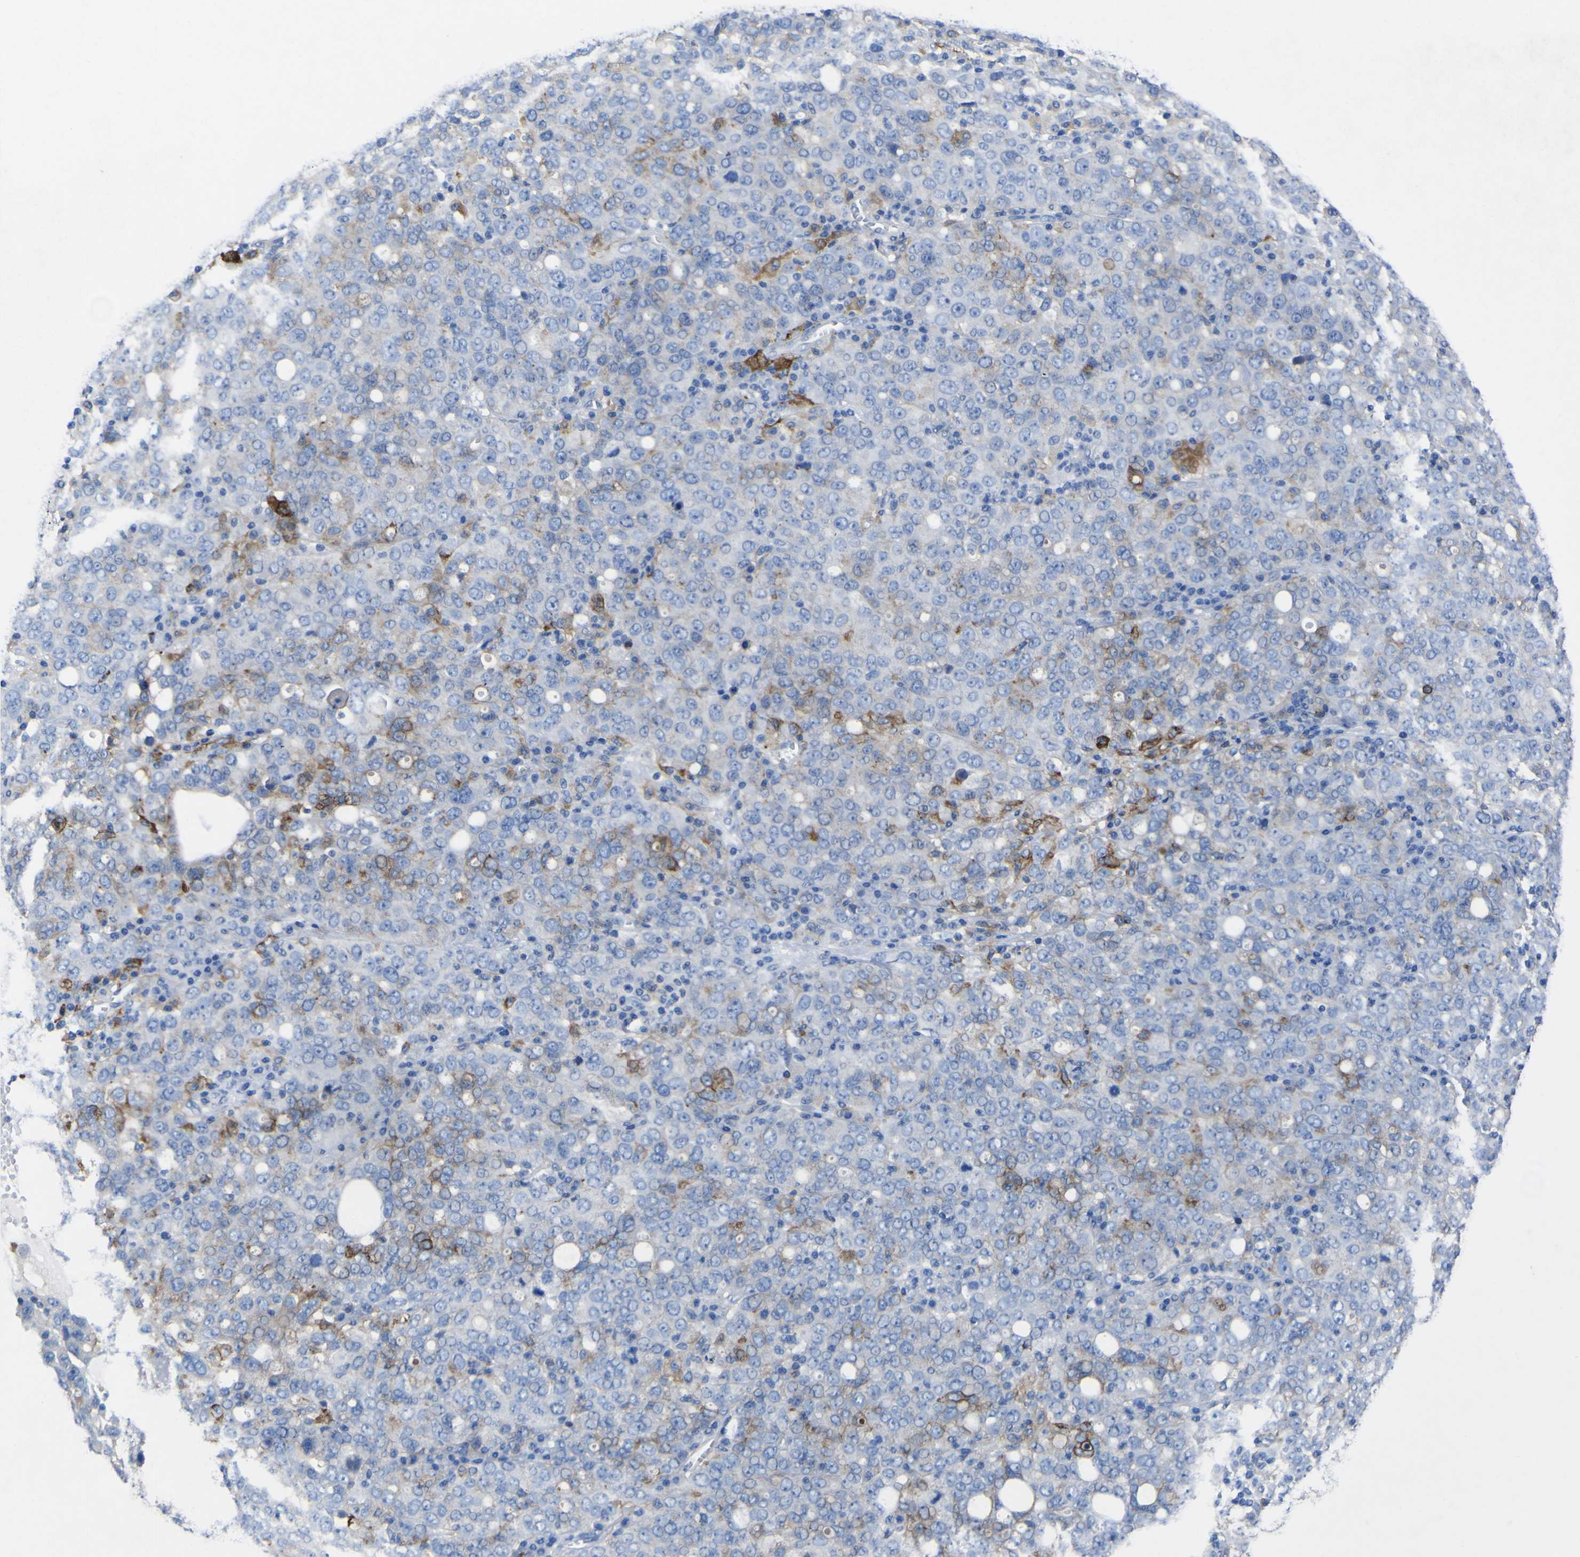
{"staining": {"intensity": "strong", "quantity": "<25%", "location": "cytoplasmic/membranous"}, "tissue": "ovarian cancer", "cell_type": "Tumor cells", "image_type": "cancer", "snomed": [{"axis": "morphology", "description": "Carcinoma, endometroid"}, {"axis": "topography", "description": "Ovary"}], "caption": "Immunohistochemistry micrograph of human endometroid carcinoma (ovarian) stained for a protein (brown), which displays medium levels of strong cytoplasmic/membranous staining in approximately <25% of tumor cells.", "gene": "AGO4", "patient": {"sex": "female", "age": 62}}